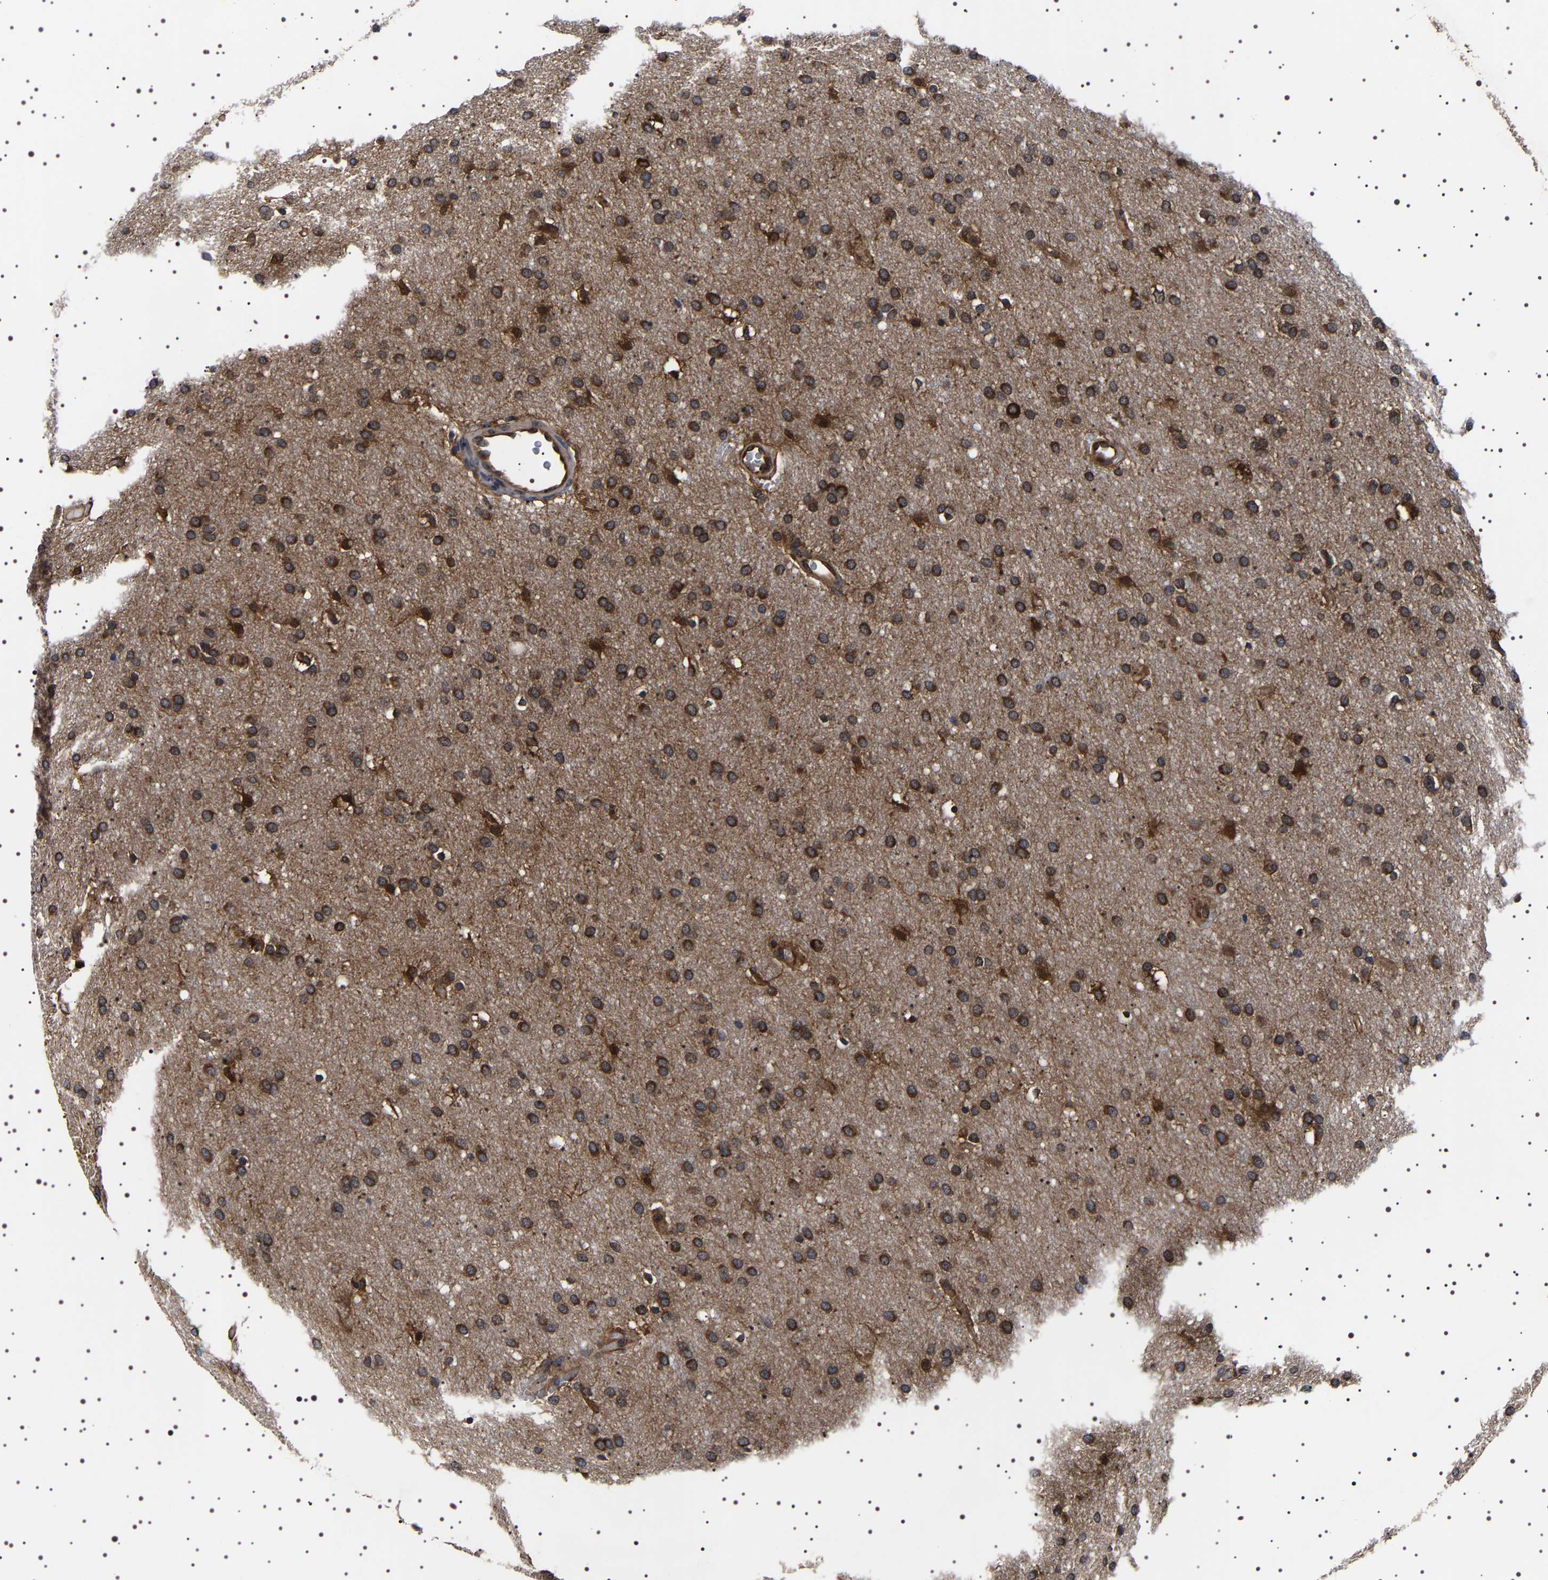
{"staining": {"intensity": "strong", "quantity": ">75%", "location": "cytoplasmic/membranous"}, "tissue": "glioma", "cell_type": "Tumor cells", "image_type": "cancer", "snomed": [{"axis": "morphology", "description": "Glioma, malignant, Low grade"}, {"axis": "topography", "description": "Brain"}], "caption": "Protein analysis of glioma tissue reveals strong cytoplasmic/membranous expression in about >75% of tumor cells.", "gene": "DARS1", "patient": {"sex": "female", "age": 37}}